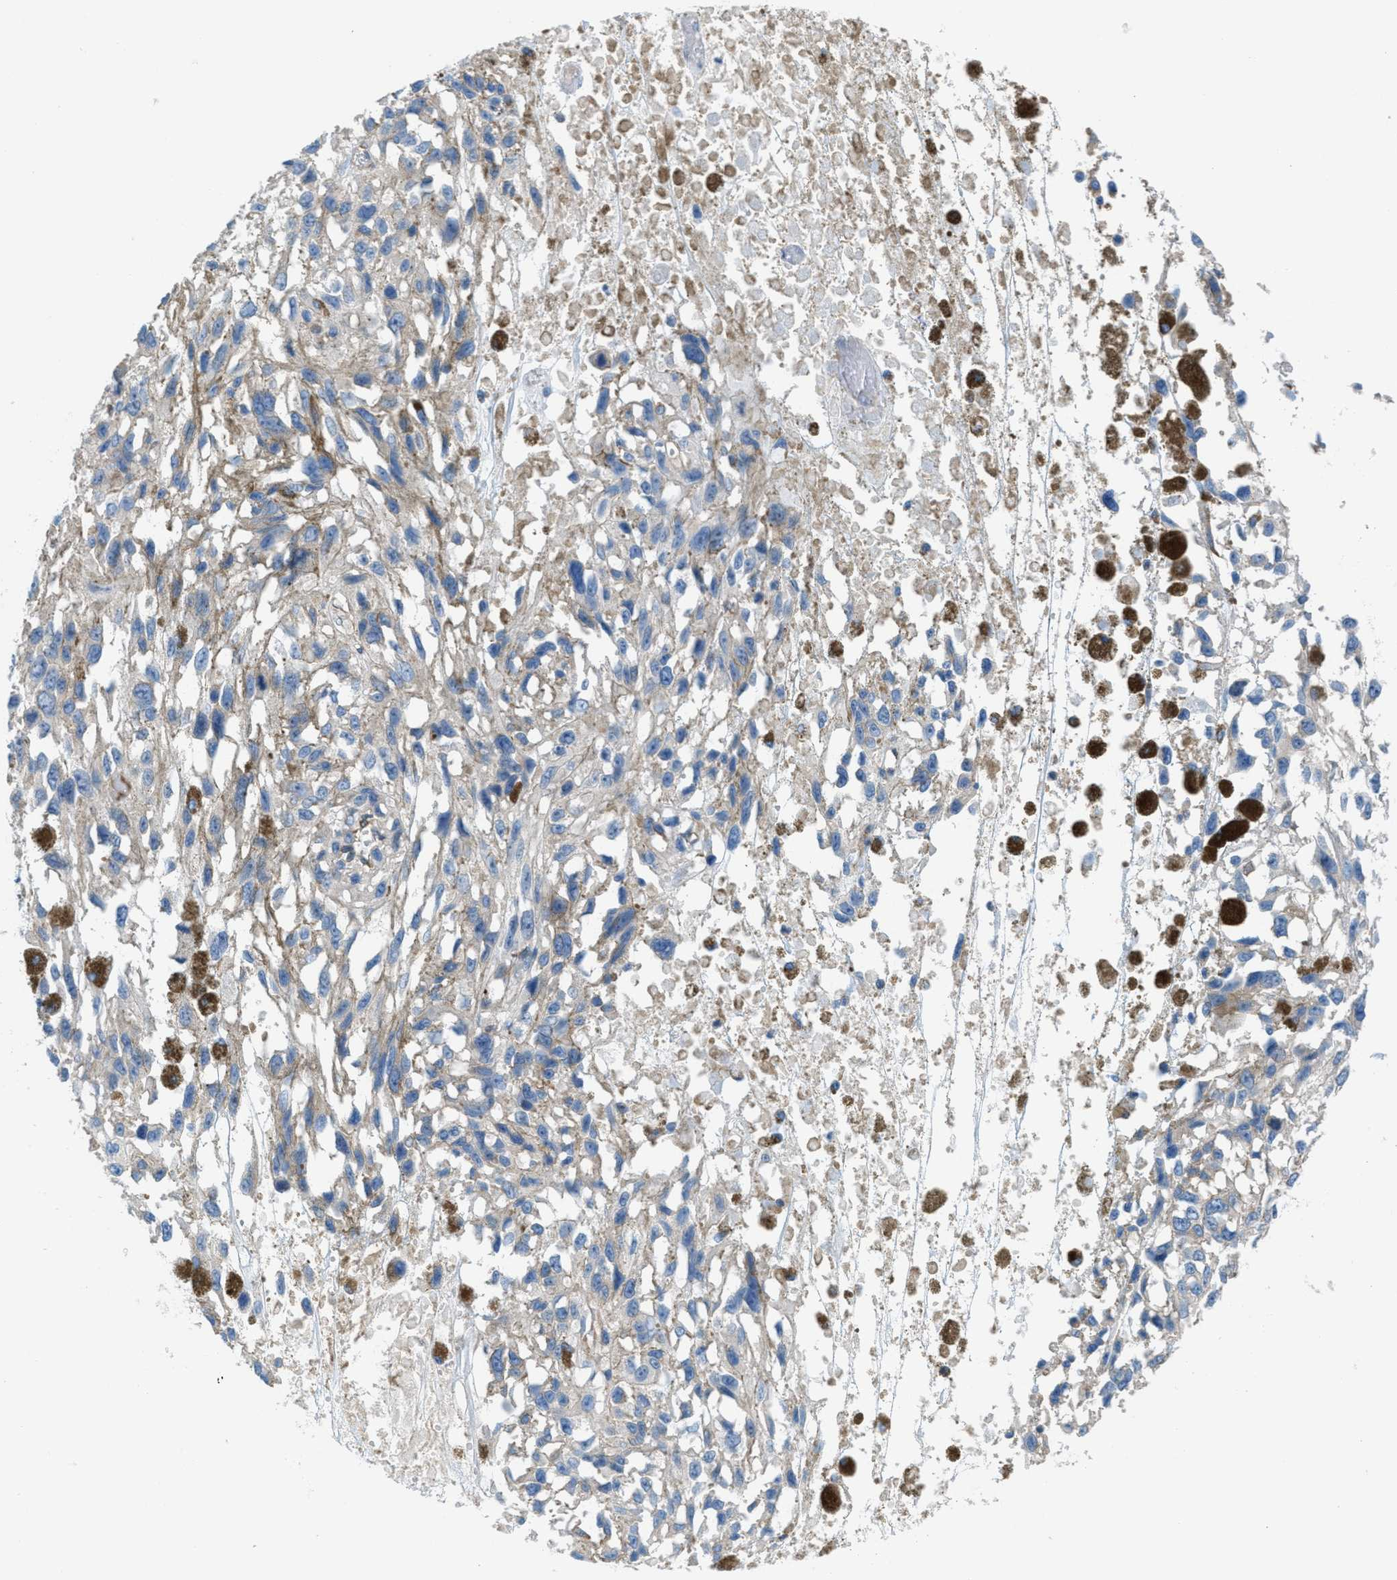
{"staining": {"intensity": "negative", "quantity": "none", "location": "none"}, "tissue": "melanoma", "cell_type": "Tumor cells", "image_type": "cancer", "snomed": [{"axis": "morphology", "description": "Malignant melanoma, Metastatic site"}, {"axis": "topography", "description": "Lymph node"}], "caption": "Melanoma was stained to show a protein in brown. There is no significant staining in tumor cells.", "gene": "MAPRE2", "patient": {"sex": "male", "age": 59}}